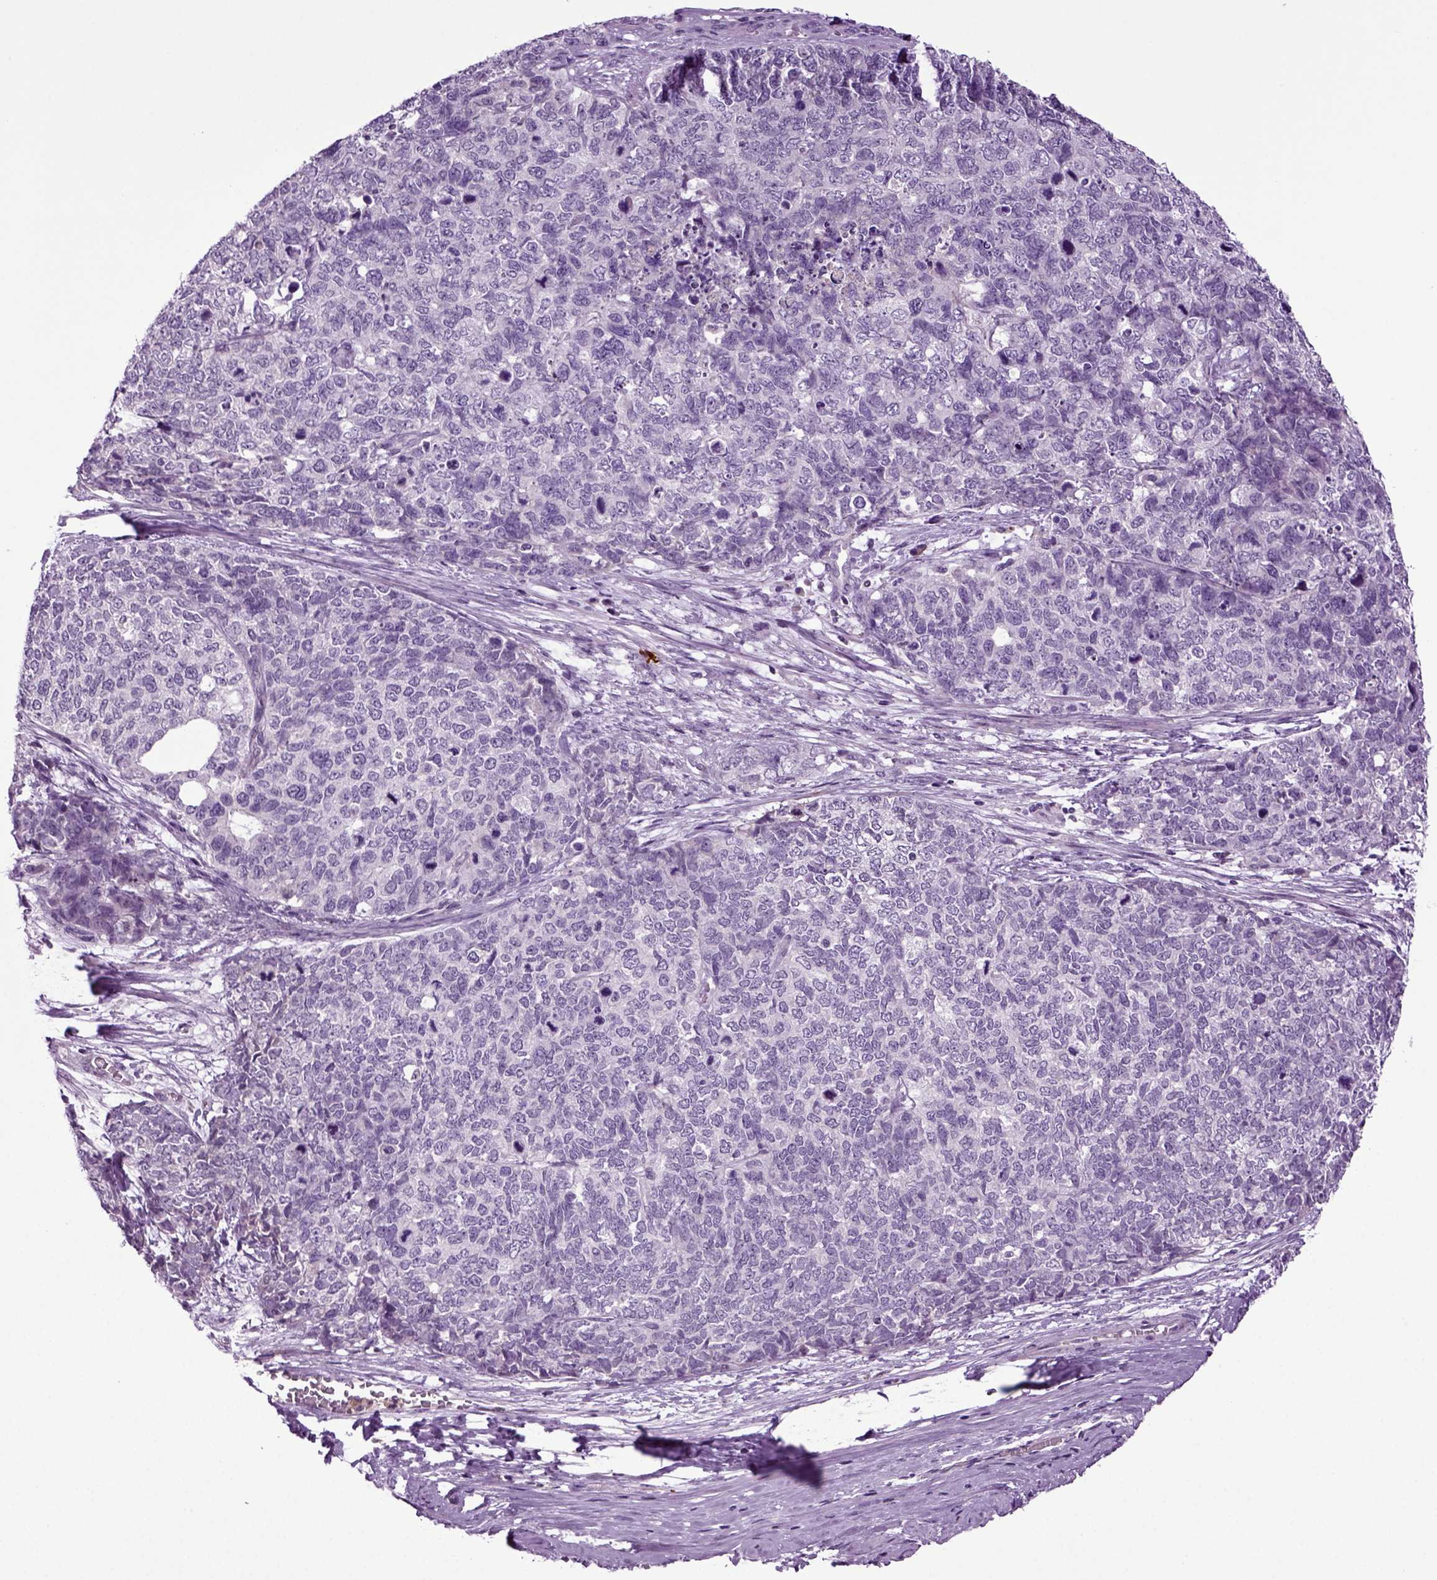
{"staining": {"intensity": "negative", "quantity": "none", "location": "none"}, "tissue": "cervical cancer", "cell_type": "Tumor cells", "image_type": "cancer", "snomed": [{"axis": "morphology", "description": "Squamous cell carcinoma, NOS"}, {"axis": "topography", "description": "Cervix"}], "caption": "This is an immunohistochemistry (IHC) image of cervical cancer. There is no expression in tumor cells.", "gene": "FGF11", "patient": {"sex": "female", "age": 63}}